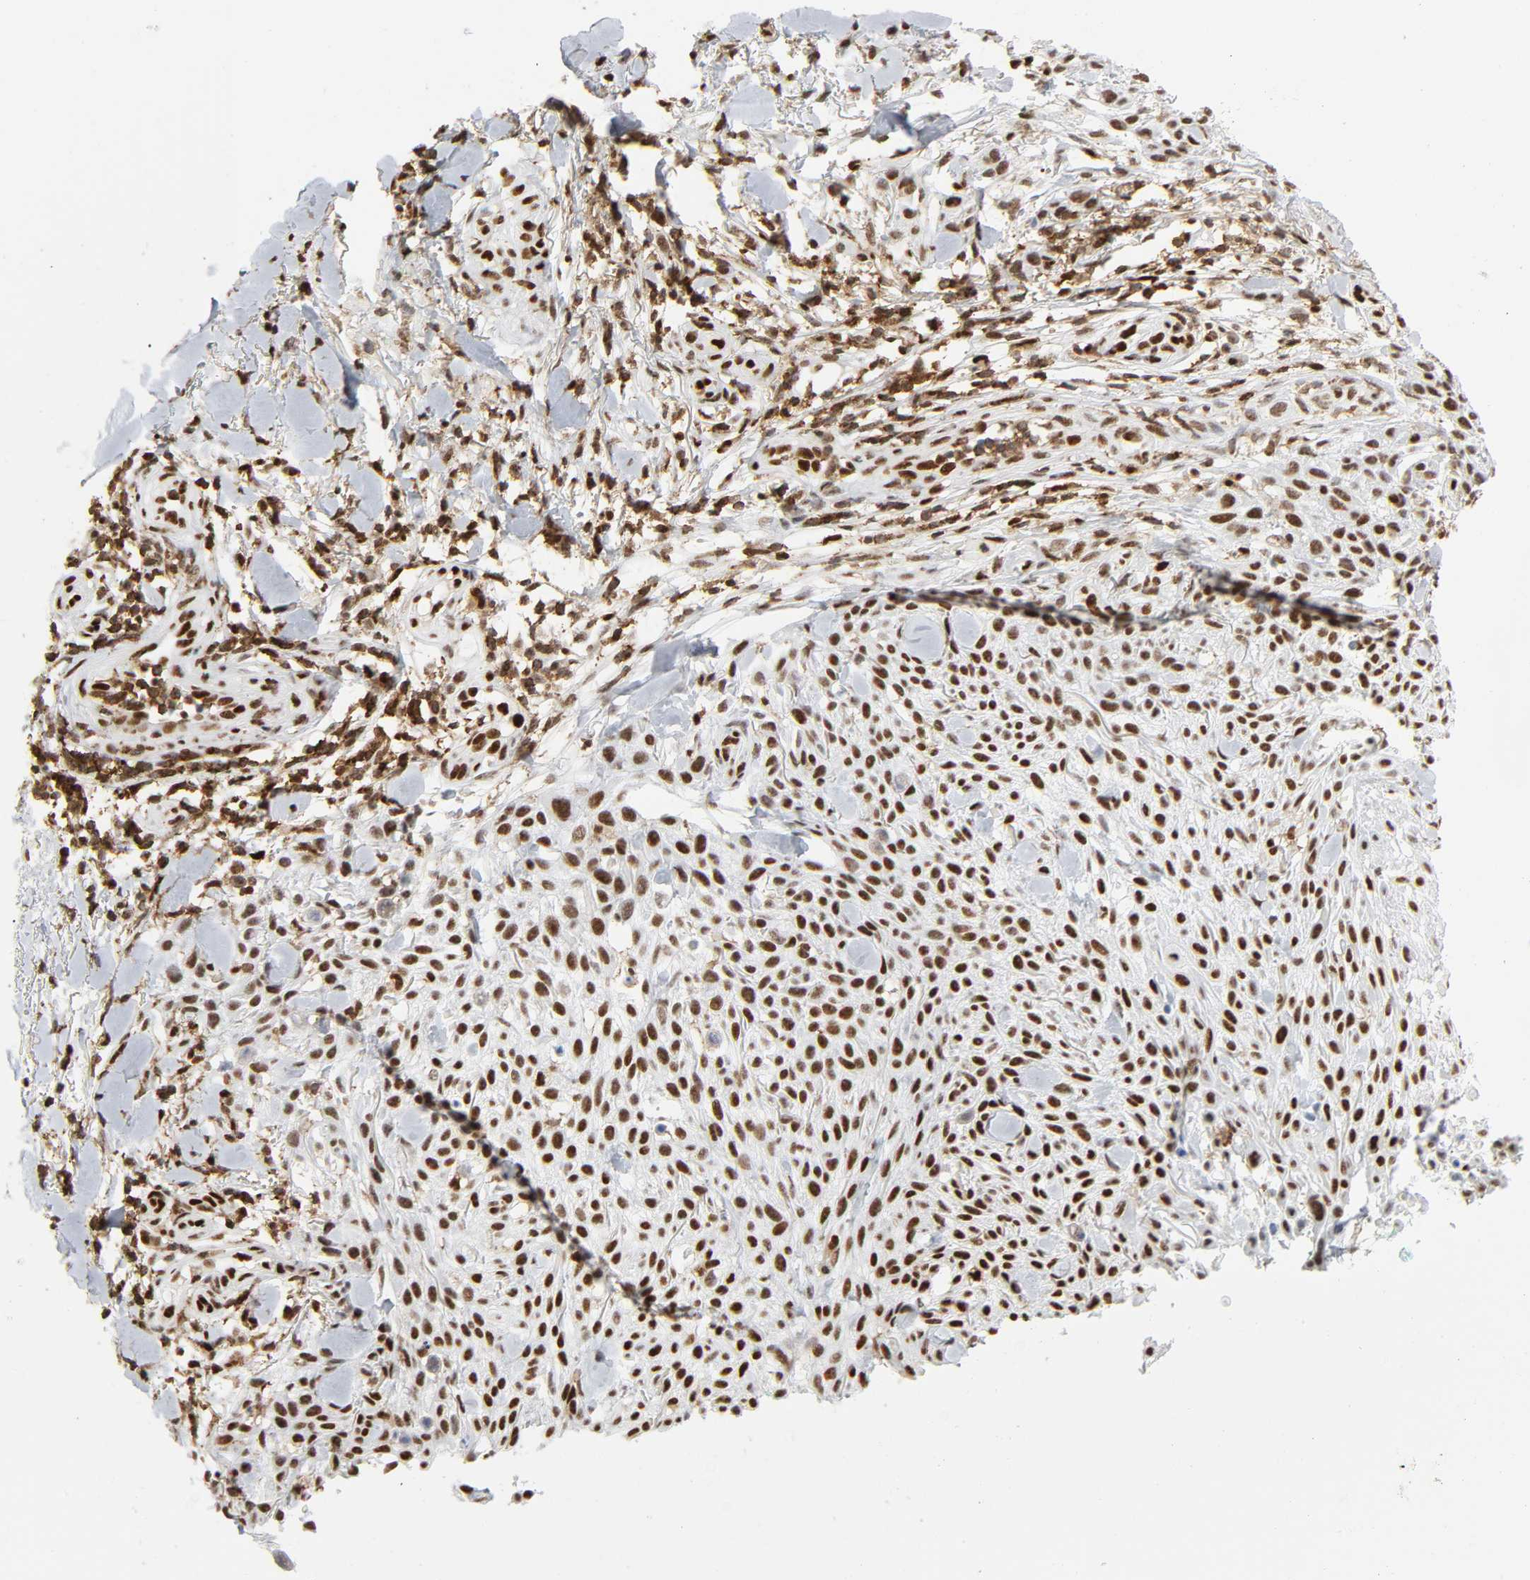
{"staining": {"intensity": "strong", "quantity": ">75%", "location": "nuclear"}, "tissue": "skin cancer", "cell_type": "Tumor cells", "image_type": "cancer", "snomed": [{"axis": "morphology", "description": "Squamous cell carcinoma, NOS"}, {"axis": "topography", "description": "Skin"}], "caption": "Skin squamous cell carcinoma stained with a protein marker reveals strong staining in tumor cells.", "gene": "WAS", "patient": {"sex": "female", "age": 42}}